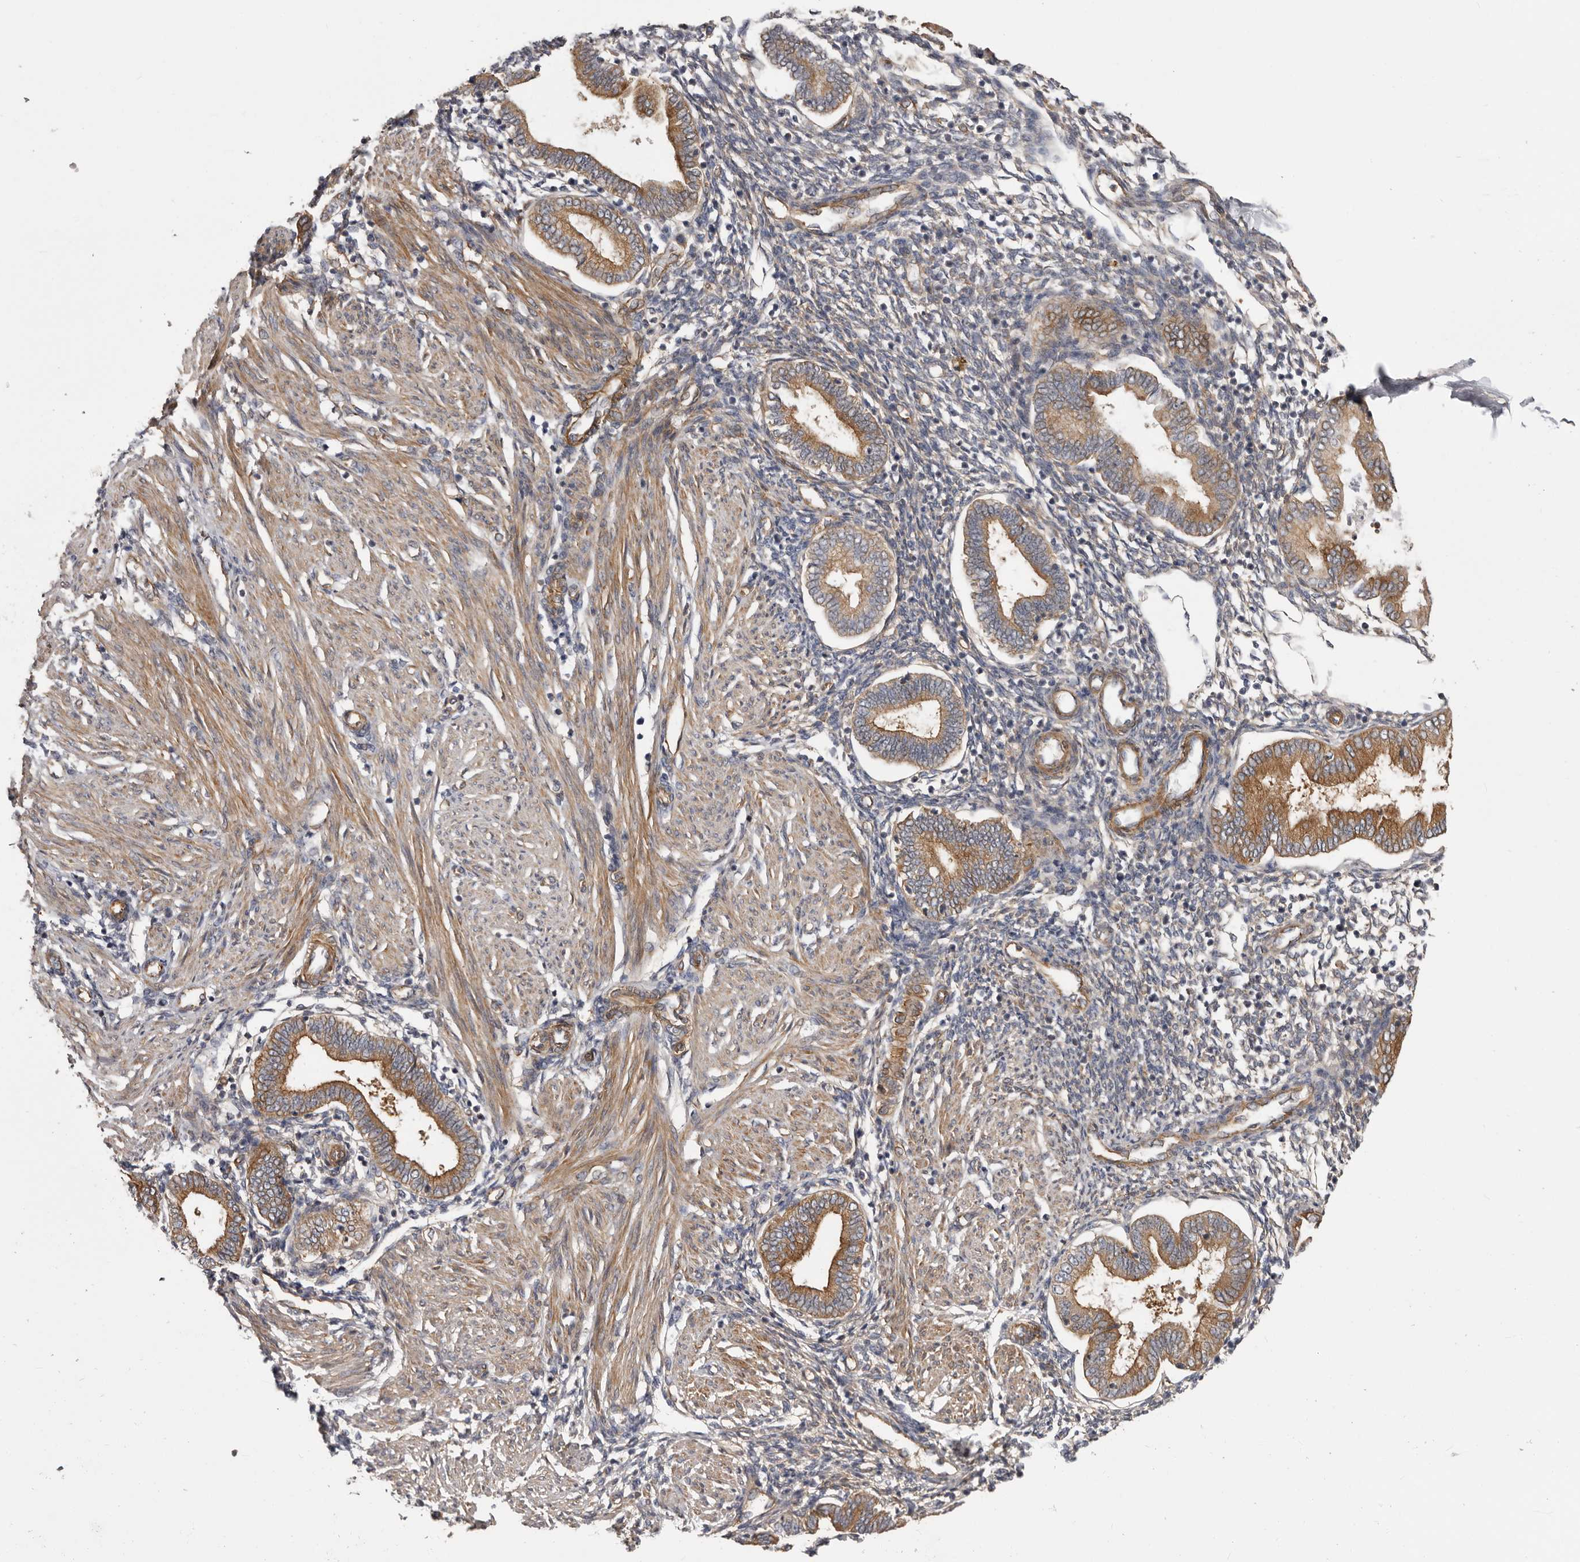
{"staining": {"intensity": "moderate", "quantity": "25%-75%", "location": "cytoplasmic/membranous"}, "tissue": "endometrium", "cell_type": "Cells in endometrial stroma", "image_type": "normal", "snomed": [{"axis": "morphology", "description": "Normal tissue, NOS"}, {"axis": "topography", "description": "Endometrium"}], "caption": "Moderate cytoplasmic/membranous positivity for a protein is identified in about 25%-75% of cells in endometrial stroma of unremarkable endometrium using immunohistochemistry (IHC).", "gene": "ENAH", "patient": {"sex": "female", "age": 53}}